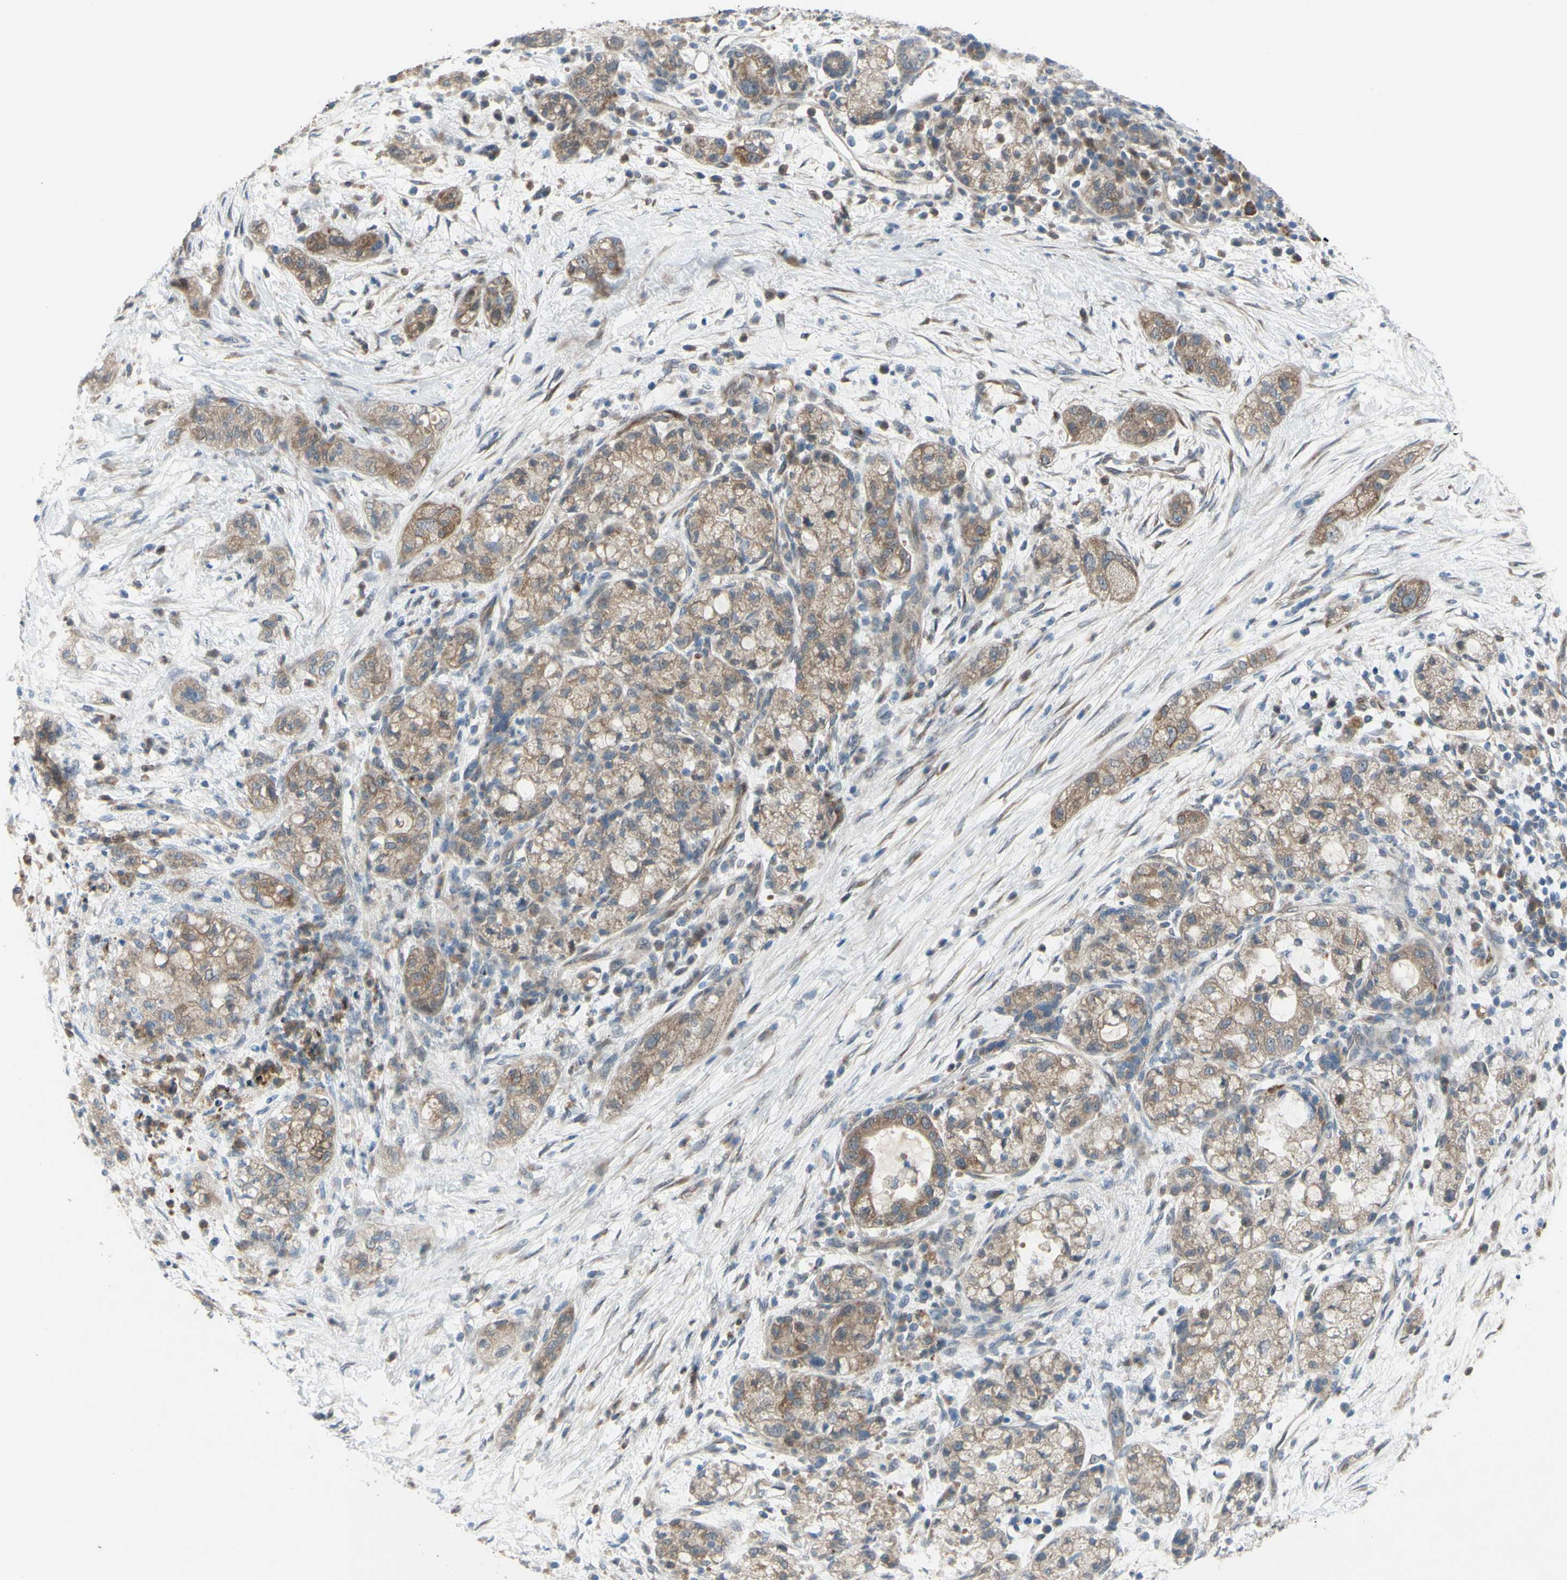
{"staining": {"intensity": "moderate", "quantity": ">75%", "location": "cytoplasmic/membranous"}, "tissue": "pancreatic cancer", "cell_type": "Tumor cells", "image_type": "cancer", "snomed": [{"axis": "morphology", "description": "Adenocarcinoma, NOS"}, {"axis": "topography", "description": "Pancreas"}], "caption": "Human pancreatic cancer stained with a protein marker demonstrates moderate staining in tumor cells.", "gene": "GRAMD2B", "patient": {"sex": "female", "age": 78}}